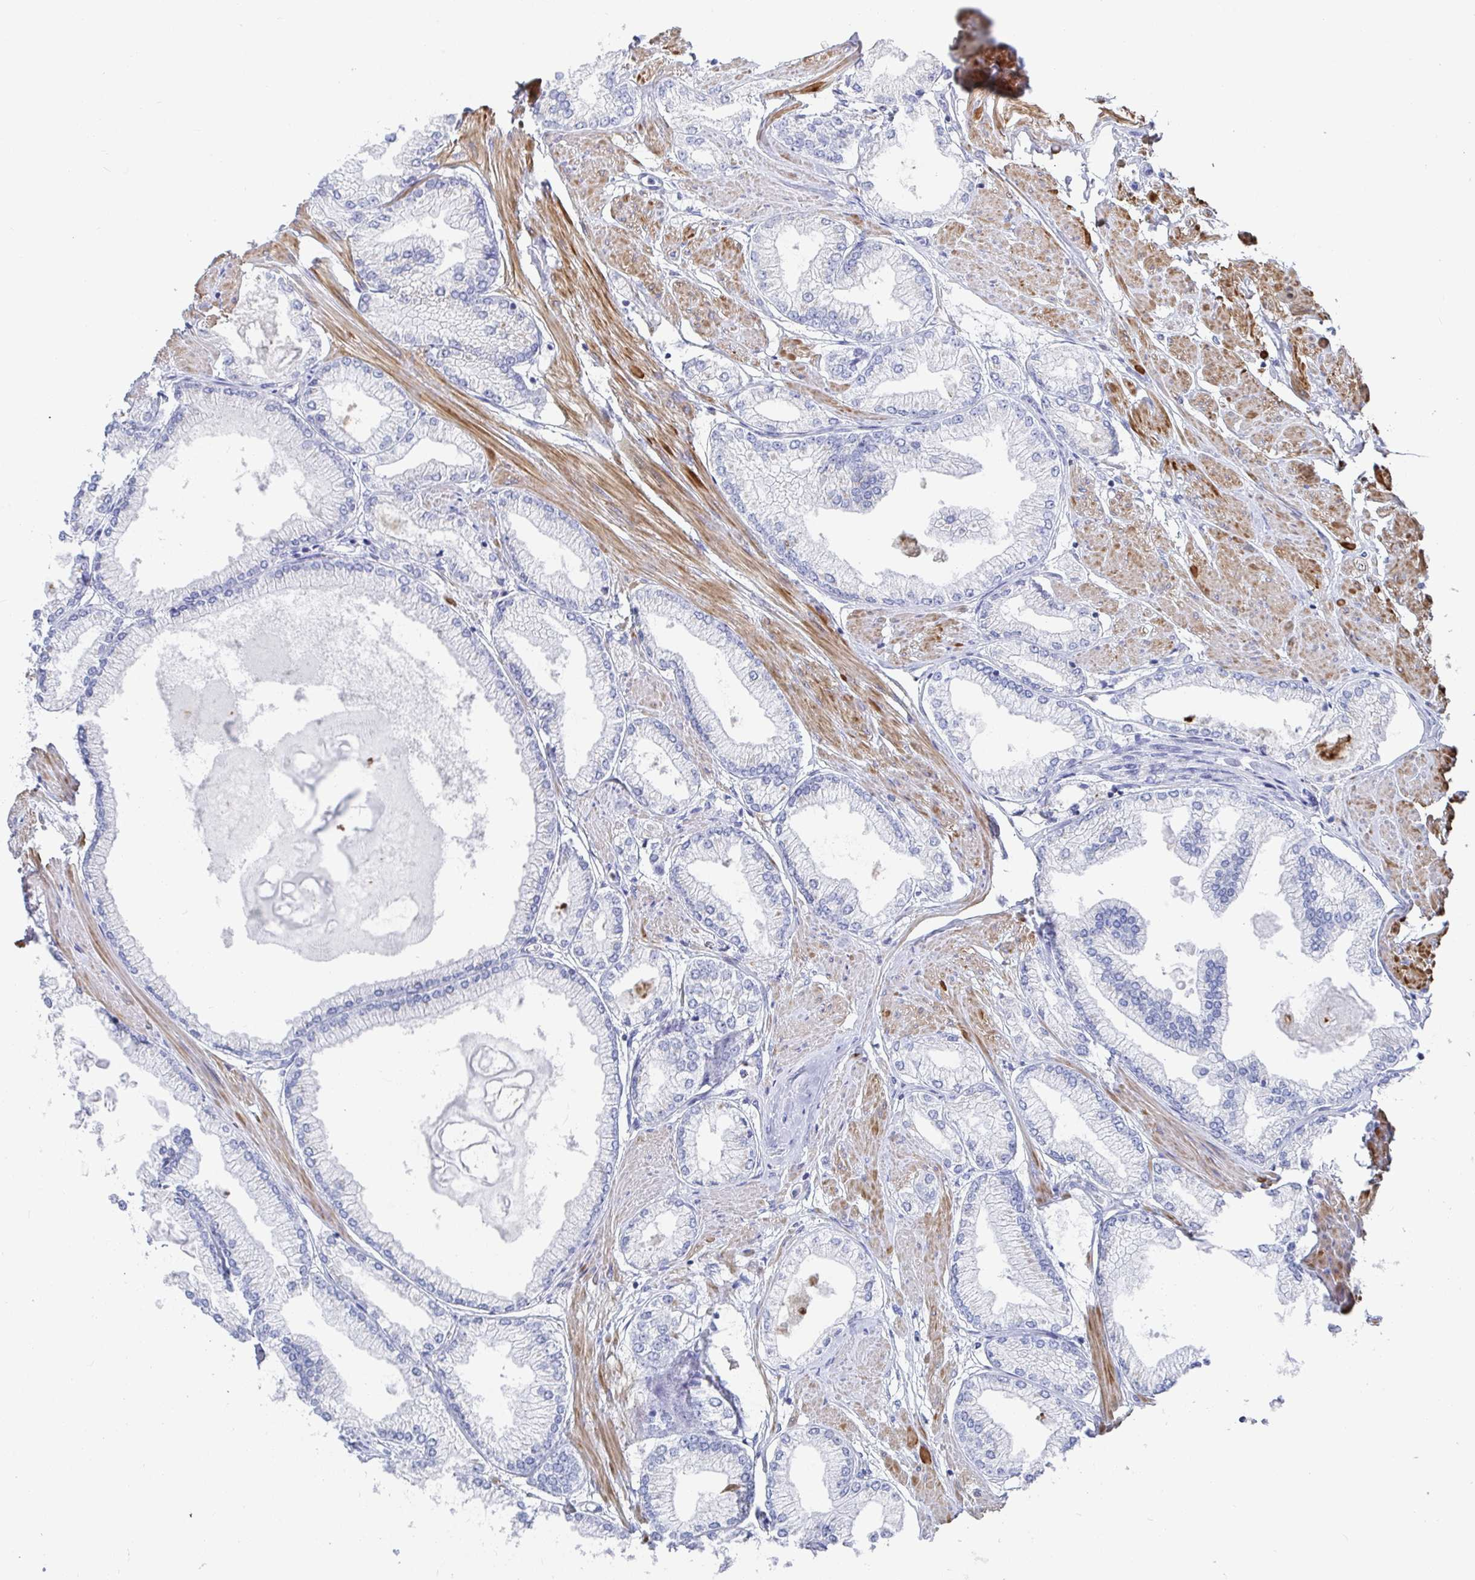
{"staining": {"intensity": "negative", "quantity": "none", "location": "none"}, "tissue": "prostate cancer", "cell_type": "Tumor cells", "image_type": "cancer", "snomed": [{"axis": "morphology", "description": "Adenocarcinoma, High grade"}, {"axis": "topography", "description": "Prostate"}], "caption": "High power microscopy micrograph of an immunohistochemistry (IHC) histopathology image of prostate adenocarcinoma (high-grade), revealing no significant expression in tumor cells. The staining was performed using DAB (3,3'-diaminobenzidine) to visualize the protein expression in brown, while the nuclei were stained in blue with hematoxylin (Magnification: 20x).", "gene": "ZFP82", "patient": {"sex": "male", "age": 68}}